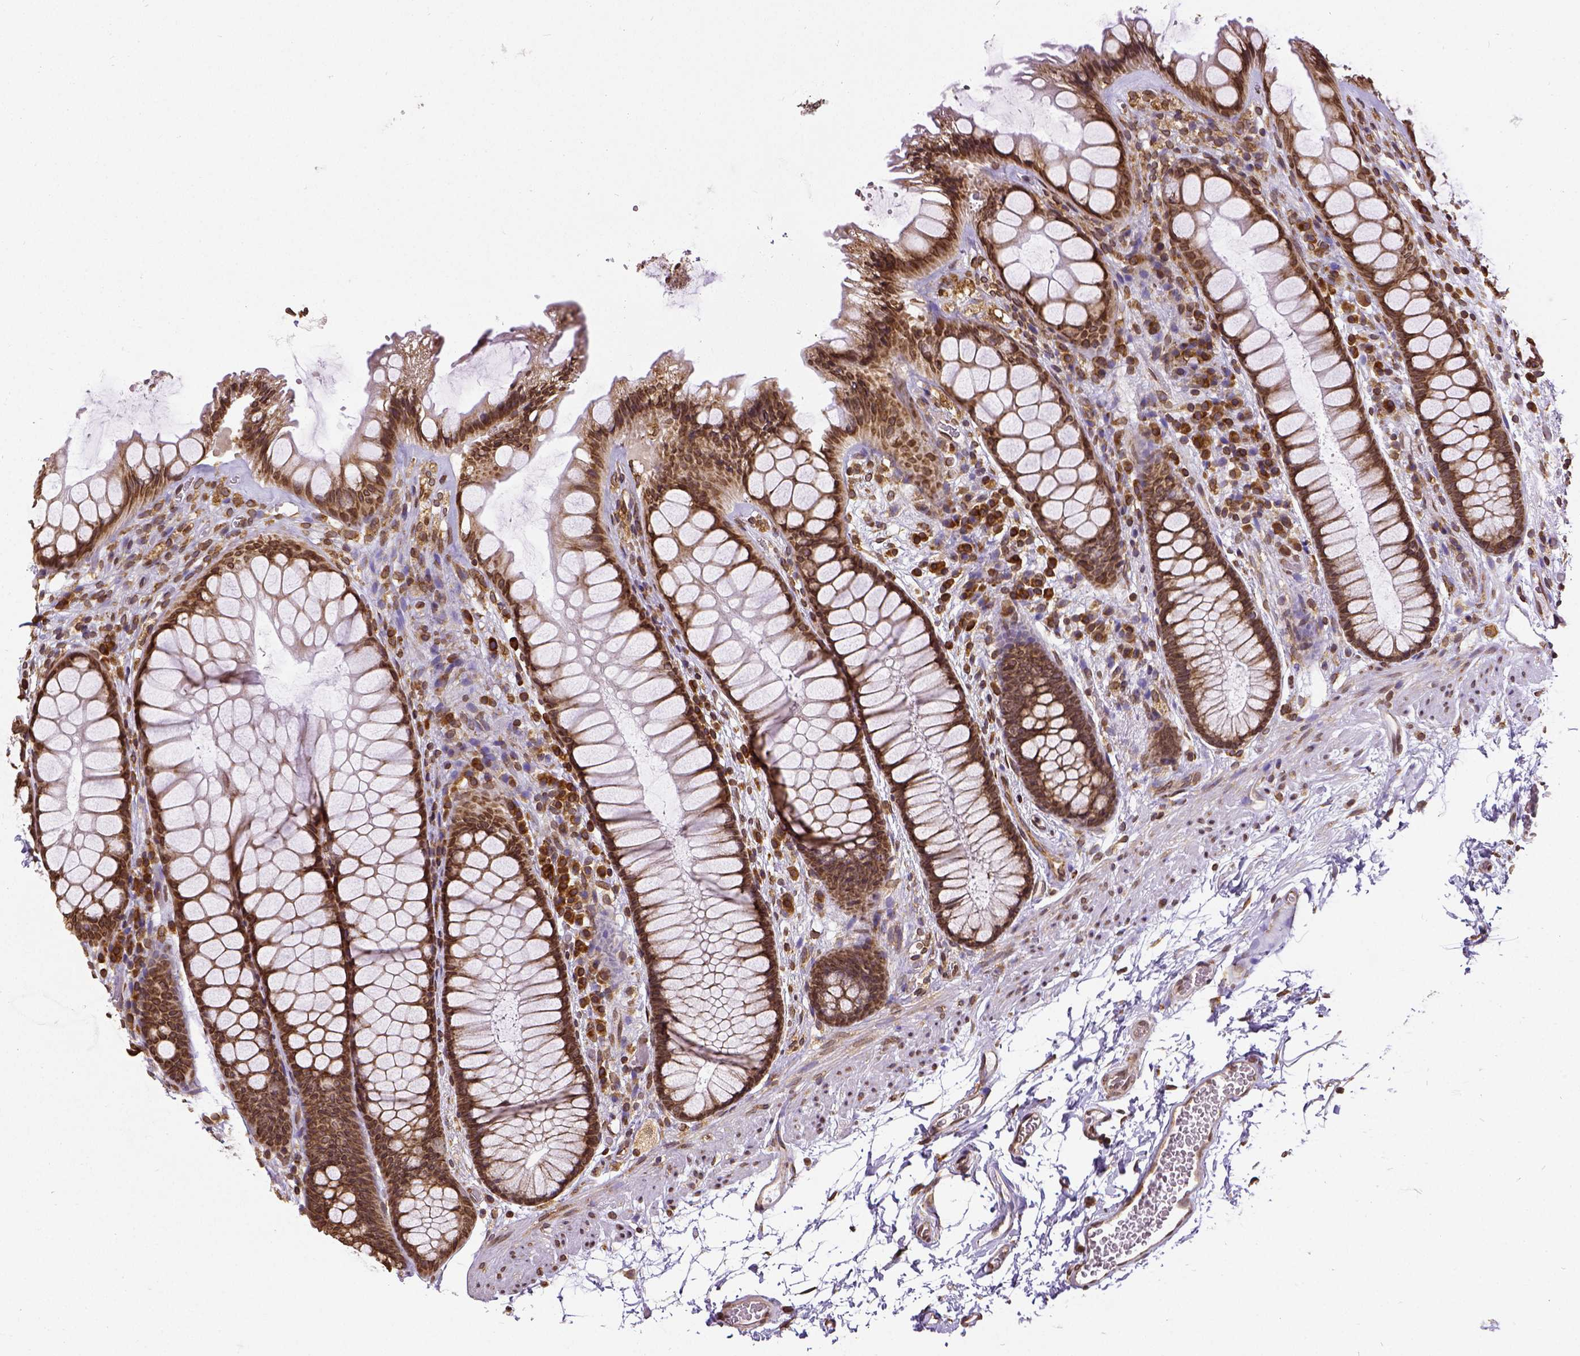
{"staining": {"intensity": "strong", "quantity": ">75%", "location": "cytoplasmic/membranous,nuclear"}, "tissue": "rectum", "cell_type": "Glandular cells", "image_type": "normal", "snomed": [{"axis": "morphology", "description": "Normal tissue, NOS"}, {"axis": "topography", "description": "Rectum"}], "caption": "Strong cytoplasmic/membranous,nuclear positivity for a protein is appreciated in about >75% of glandular cells of normal rectum using IHC.", "gene": "MTDH", "patient": {"sex": "female", "age": 62}}